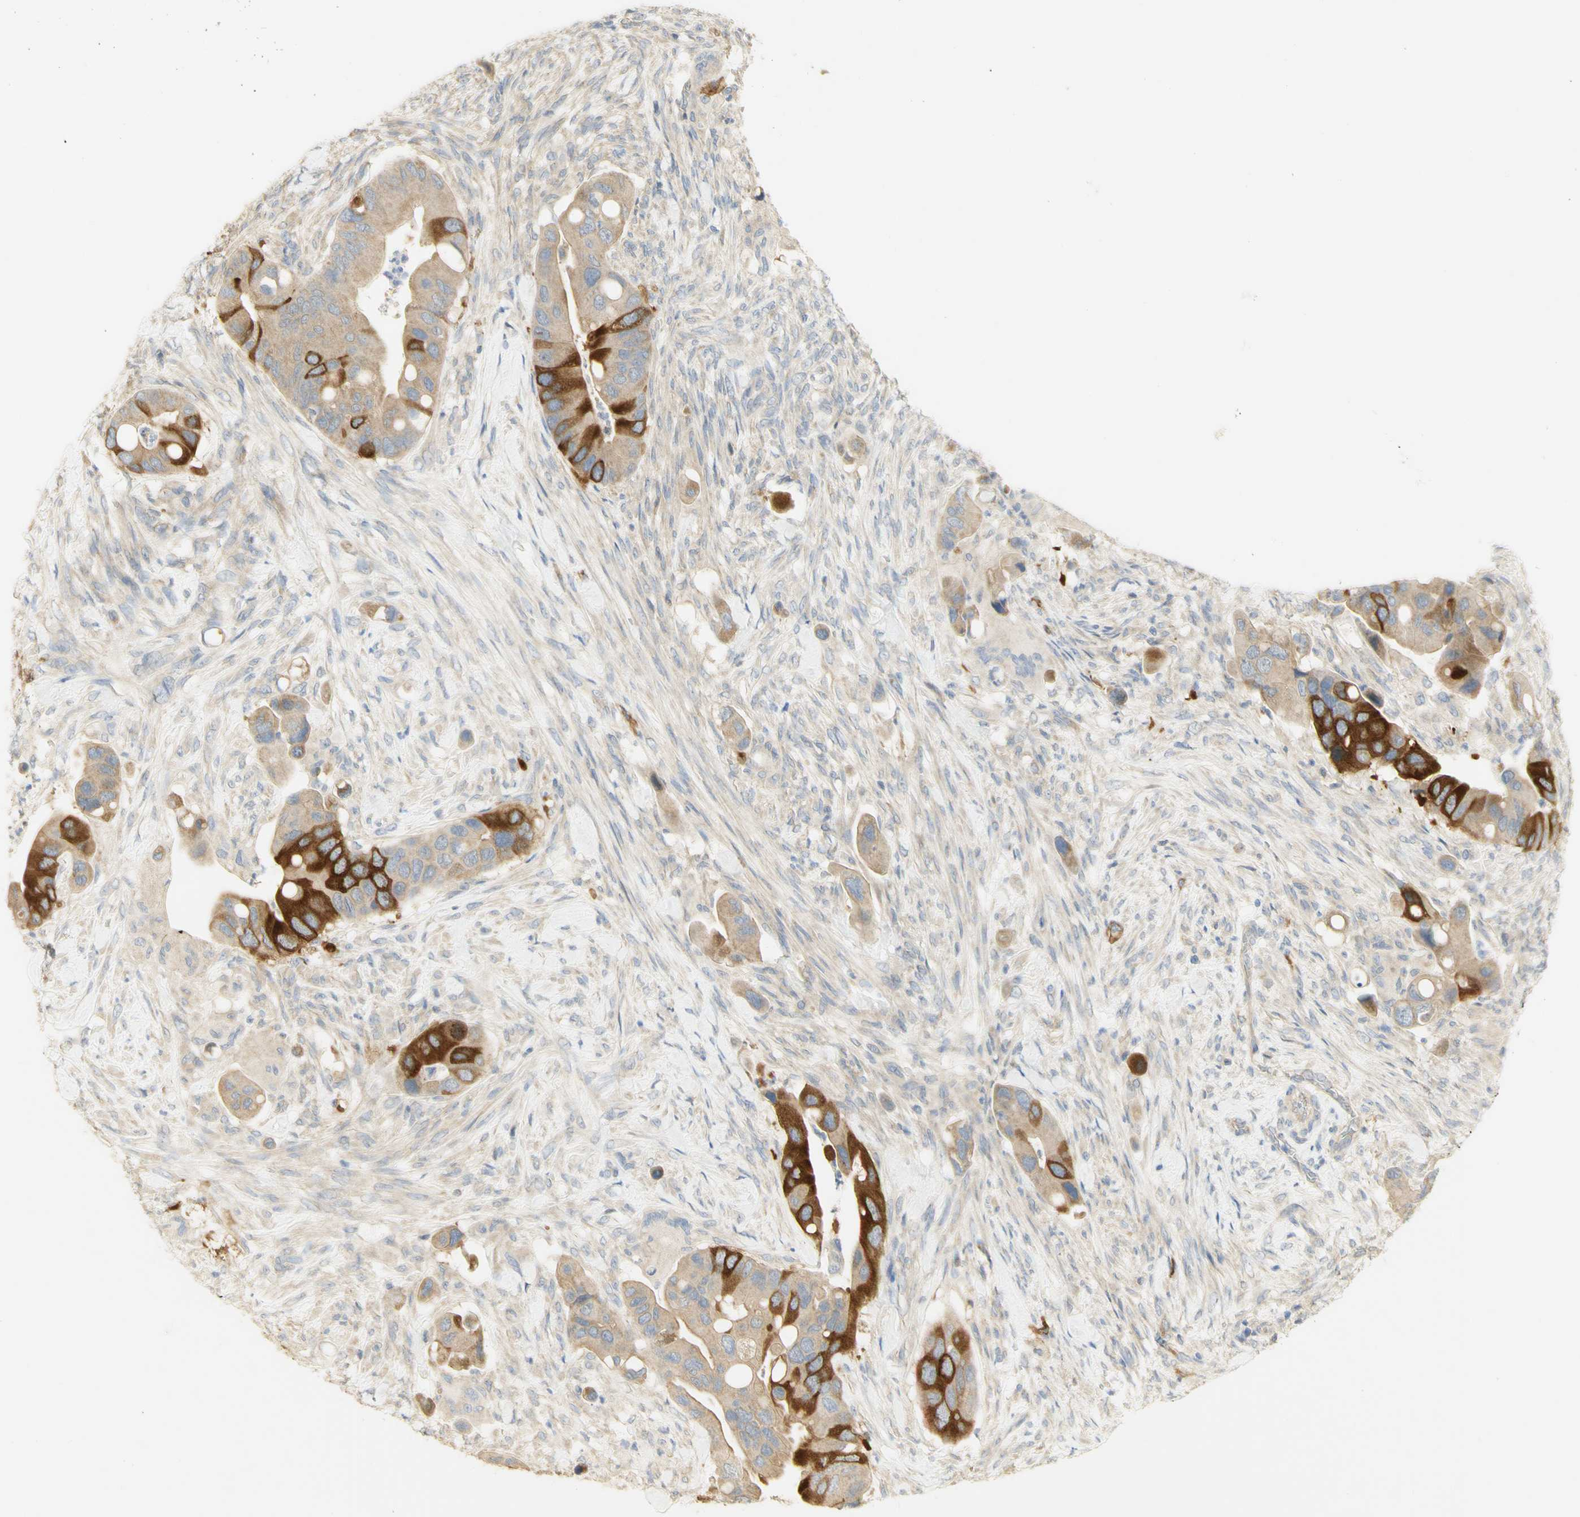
{"staining": {"intensity": "strong", "quantity": "25%-75%", "location": "cytoplasmic/membranous"}, "tissue": "colorectal cancer", "cell_type": "Tumor cells", "image_type": "cancer", "snomed": [{"axis": "morphology", "description": "Adenocarcinoma, NOS"}, {"axis": "topography", "description": "Rectum"}], "caption": "Human colorectal adenocarcinoma stained with a protein marker displays strong staining in tumor cells.", "gene": "KIF11", "patient": {"sex": "female", "age": 57}}